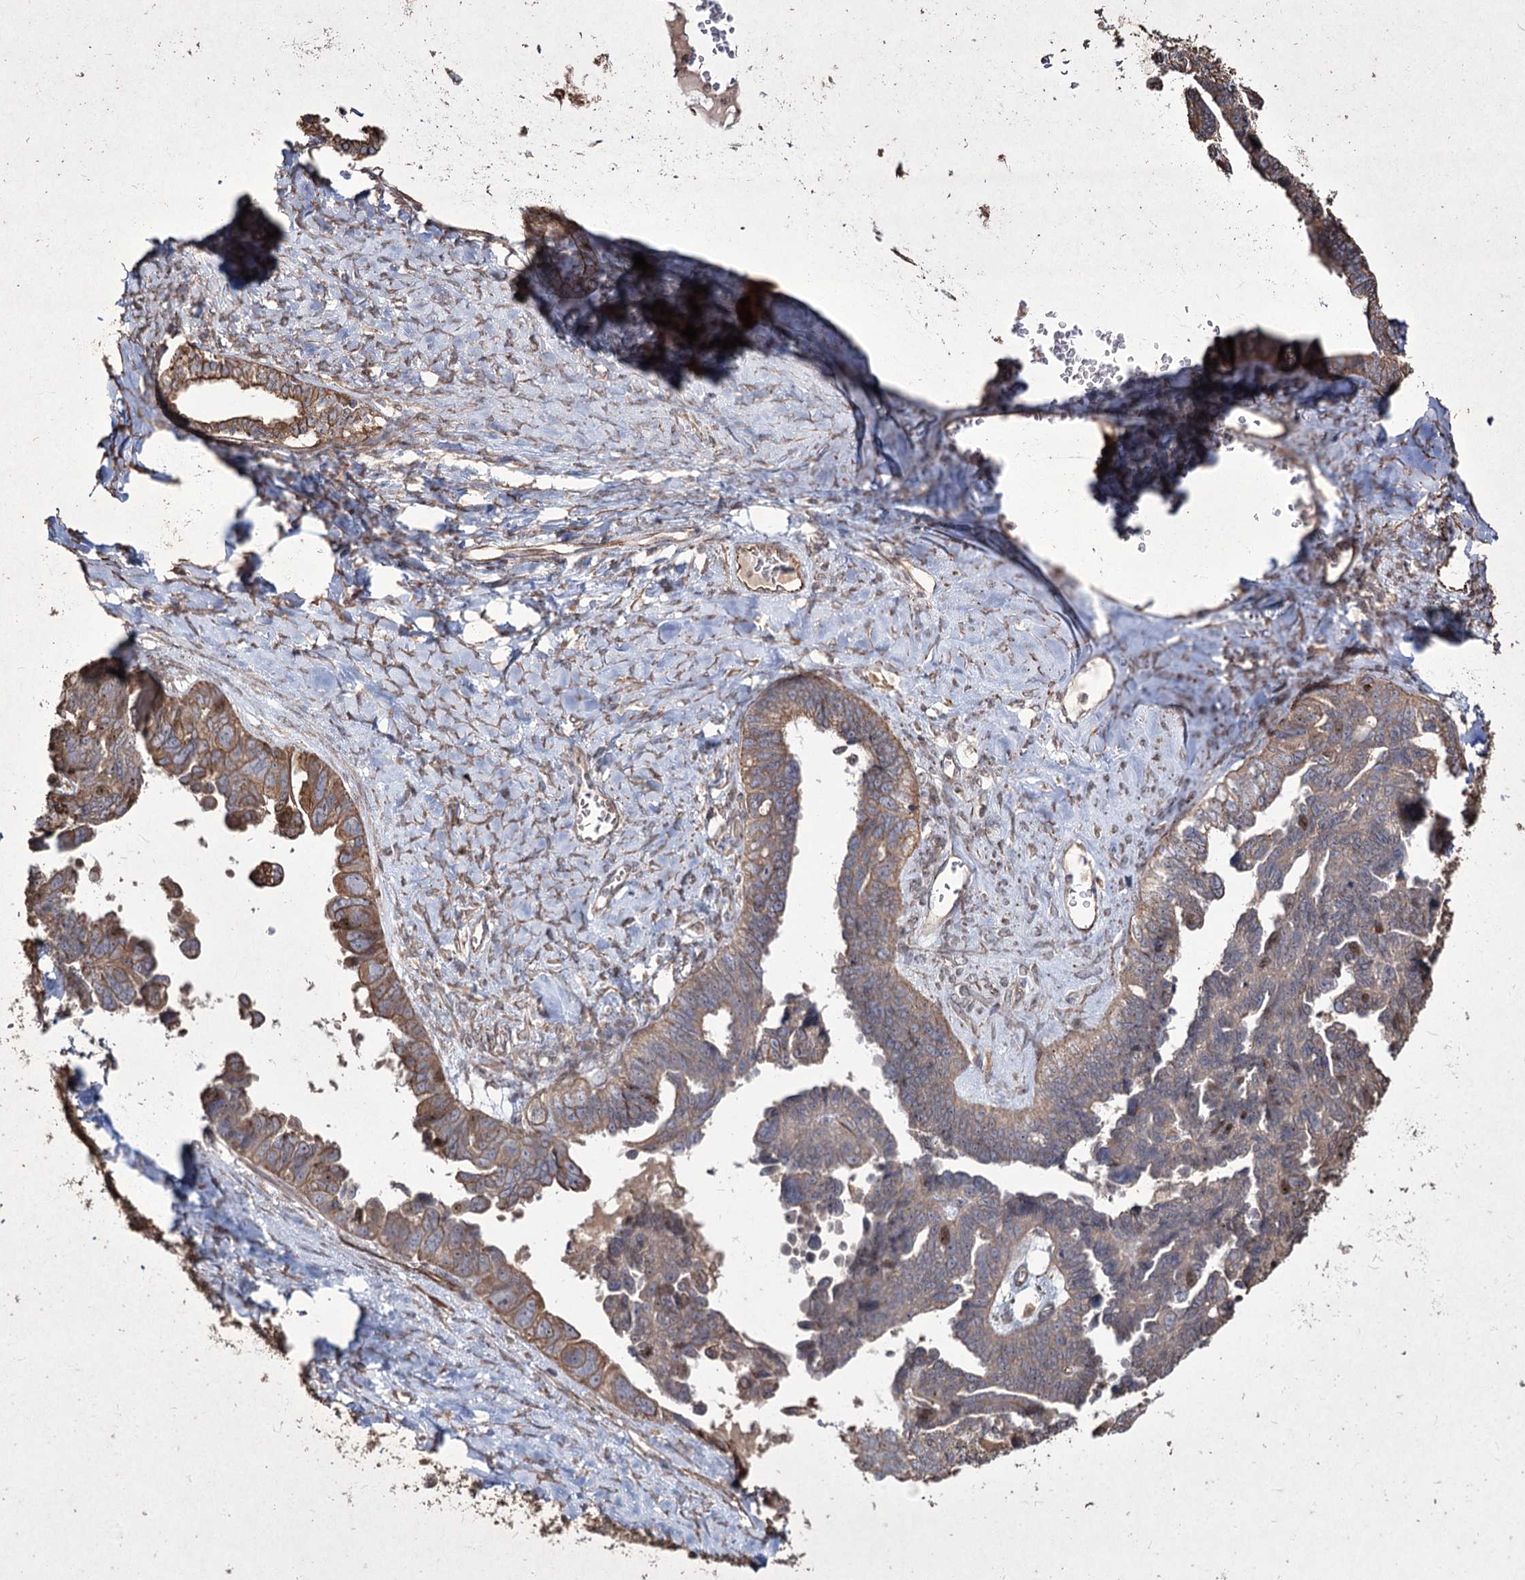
{"staining": {"intensity": "moderate", "quantity": "25%-75%", "location": "cytoplasmic/membranous"}, "tissue": "ovarian cancer", "cell_type": "Tumor cells", "image_type": "cancer", "snomed": [{"axis": "morphology", "description": "Cystadenocarcinoma, serous, NOS"}, {"axis": "topography", "description": "Ovary"}], "caption": "Protein expression analysis of ovarian cancer demonstrates moderate cytoplasmic/membranous staining in about 25%-75% of tumor cells.", "gene": "PRC1", "patient": {"sex": "female", "age": 79}}